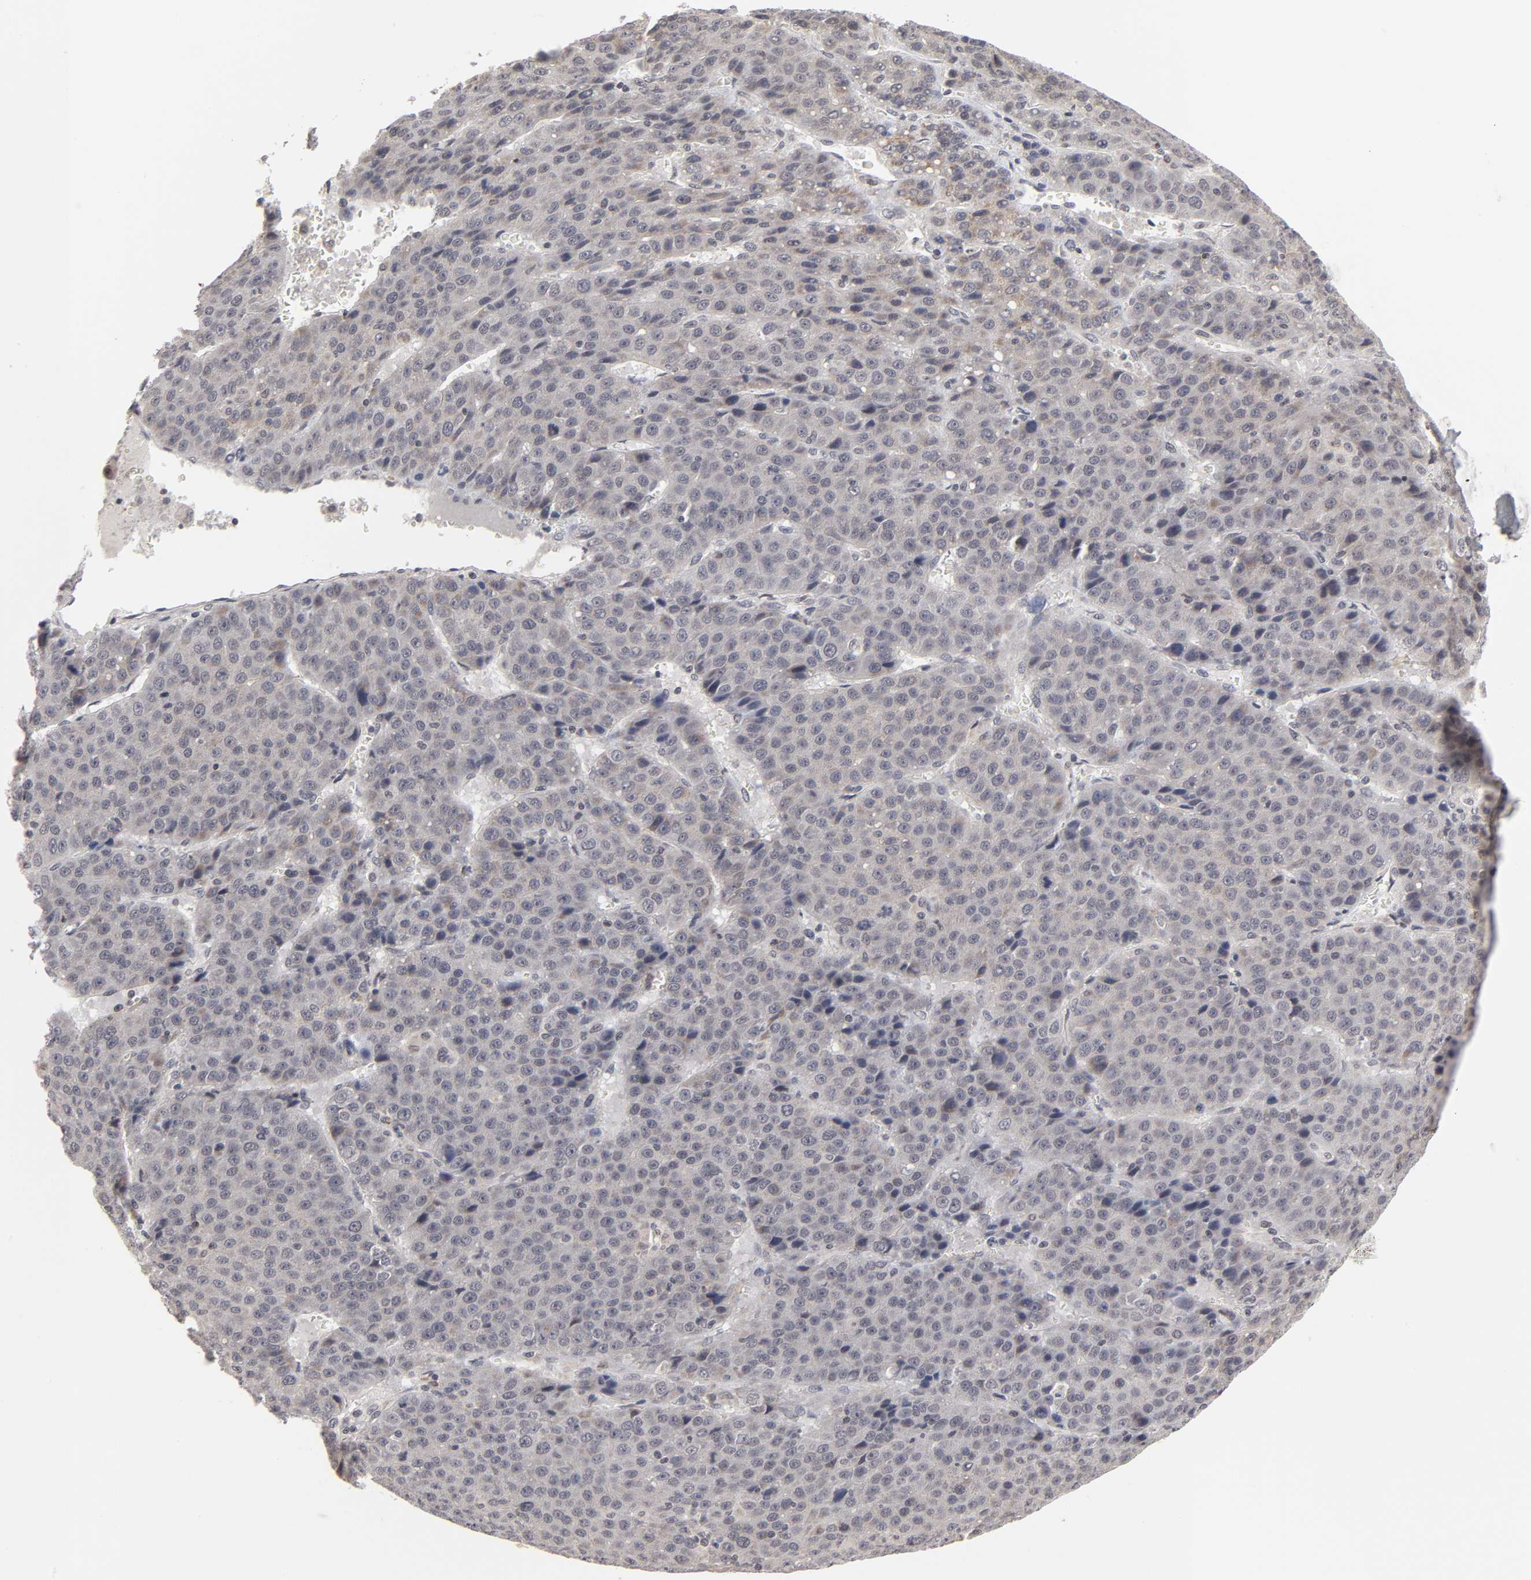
{"staining": {"intensity": "moderate", "quantity": "<25%", "location": "cytoplasmic/membranous"}, "tissue": "liver cancer", "cell_type": "Tumor cells", "image_type": "cancer", "snomed": [{"axis": "morphology", "description": "Carcinoma, Hepatocellular, NOS"}, {"axis": "topography", "description": "Liver"}], "caption": "Immunohistochemical staining of human hepatocellular carcinoma (liver) shows moderate cytoplasmic/membranous protein expression in approximately <25% of tumor cells.", "gene": "AUH", "patient": {"sex": "female", "age": 53}}